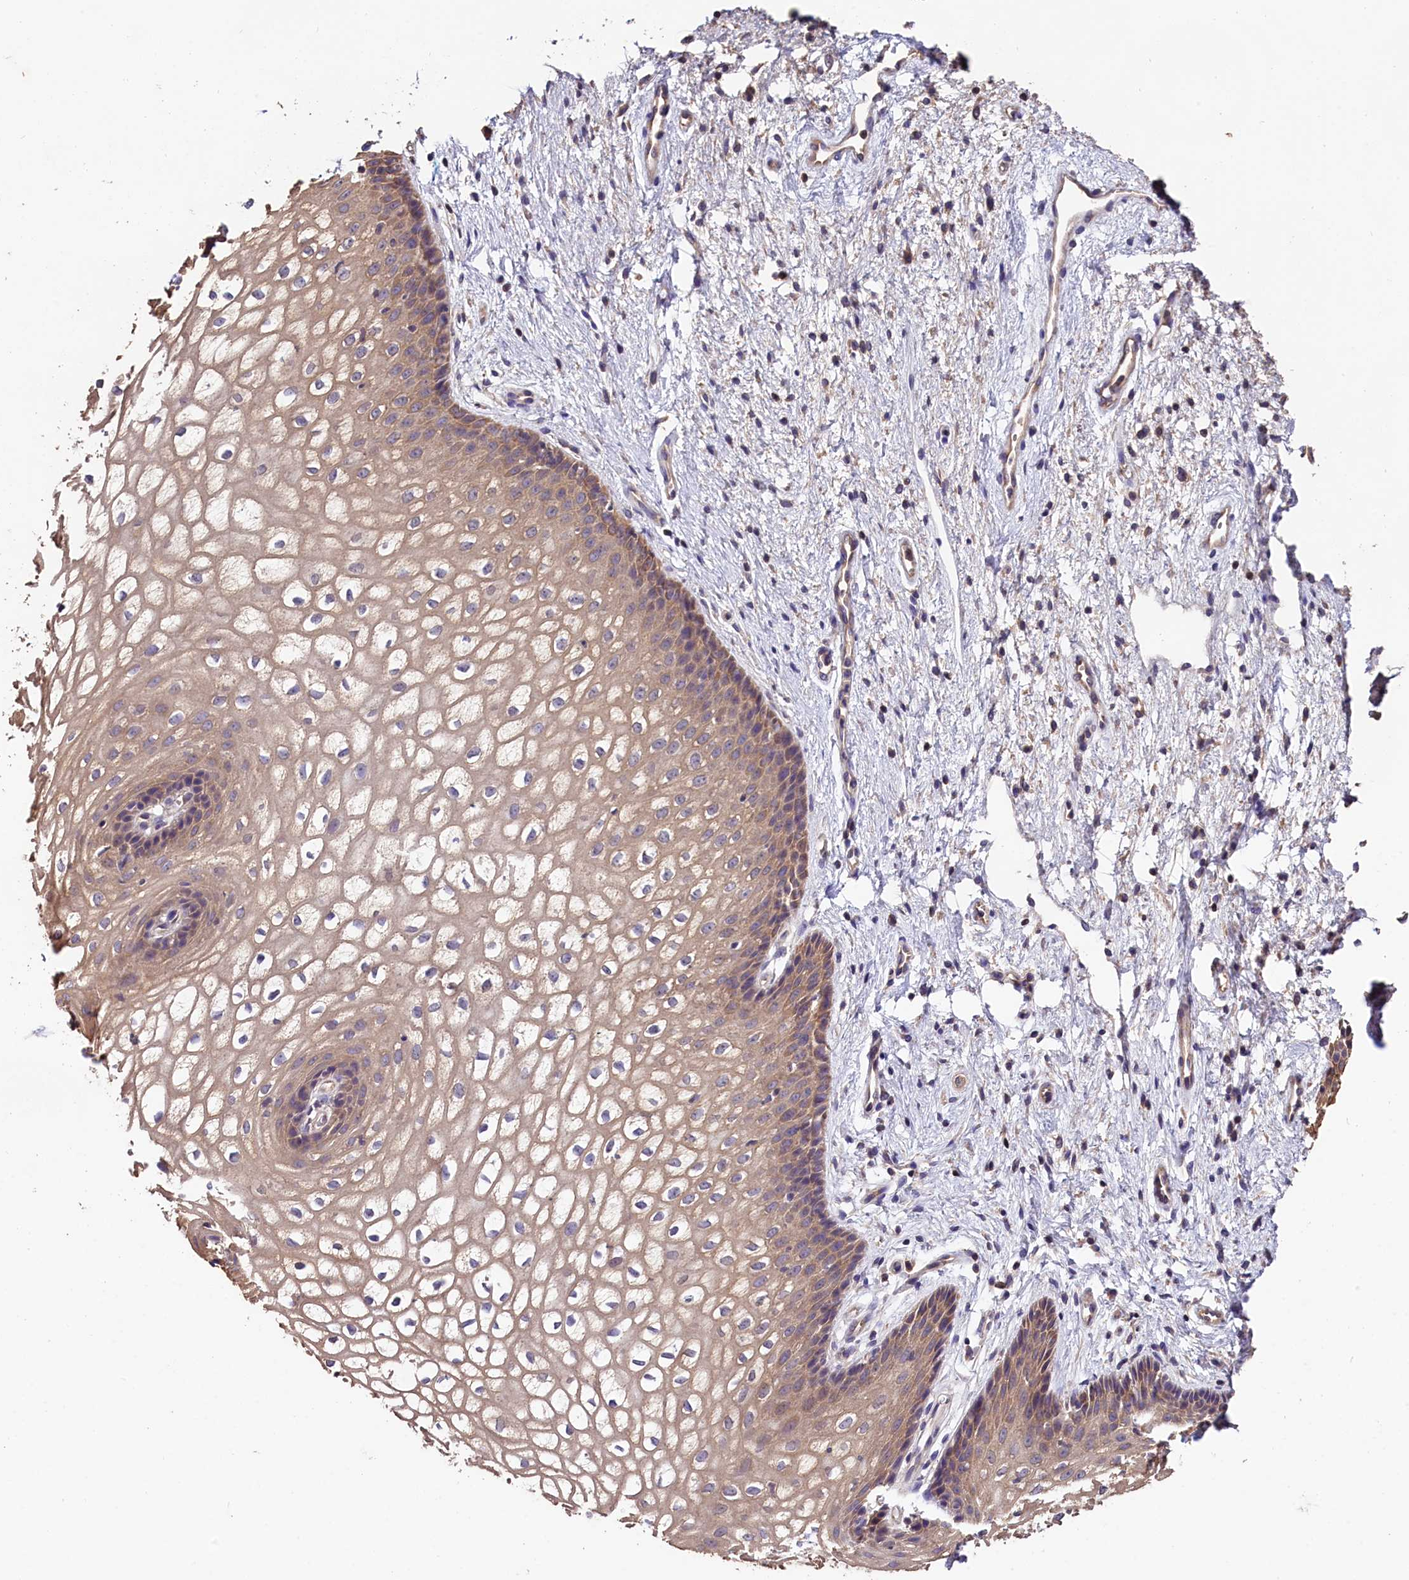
{"staining": {"intensity": "weak", "quantity": ">75%", "location": "cytoplasmic/membranous"}, "tissue": "vagina", "cell_type": "Squamous epithelial cells", "image_type": "normal", "snomed": [{"axis": "morphology", "description": "Normal tissue, NOS"}, {"axis": "topography", "description": "Vagina"}], "caption": "This is a photomicrograph of IHC staining of normal vagina, which shows weak positivity in the cytoplasmic/membranous of squamous epithelial cells.", "gene": "OAS3", "patient": {"sex": "female", "age": 34}}